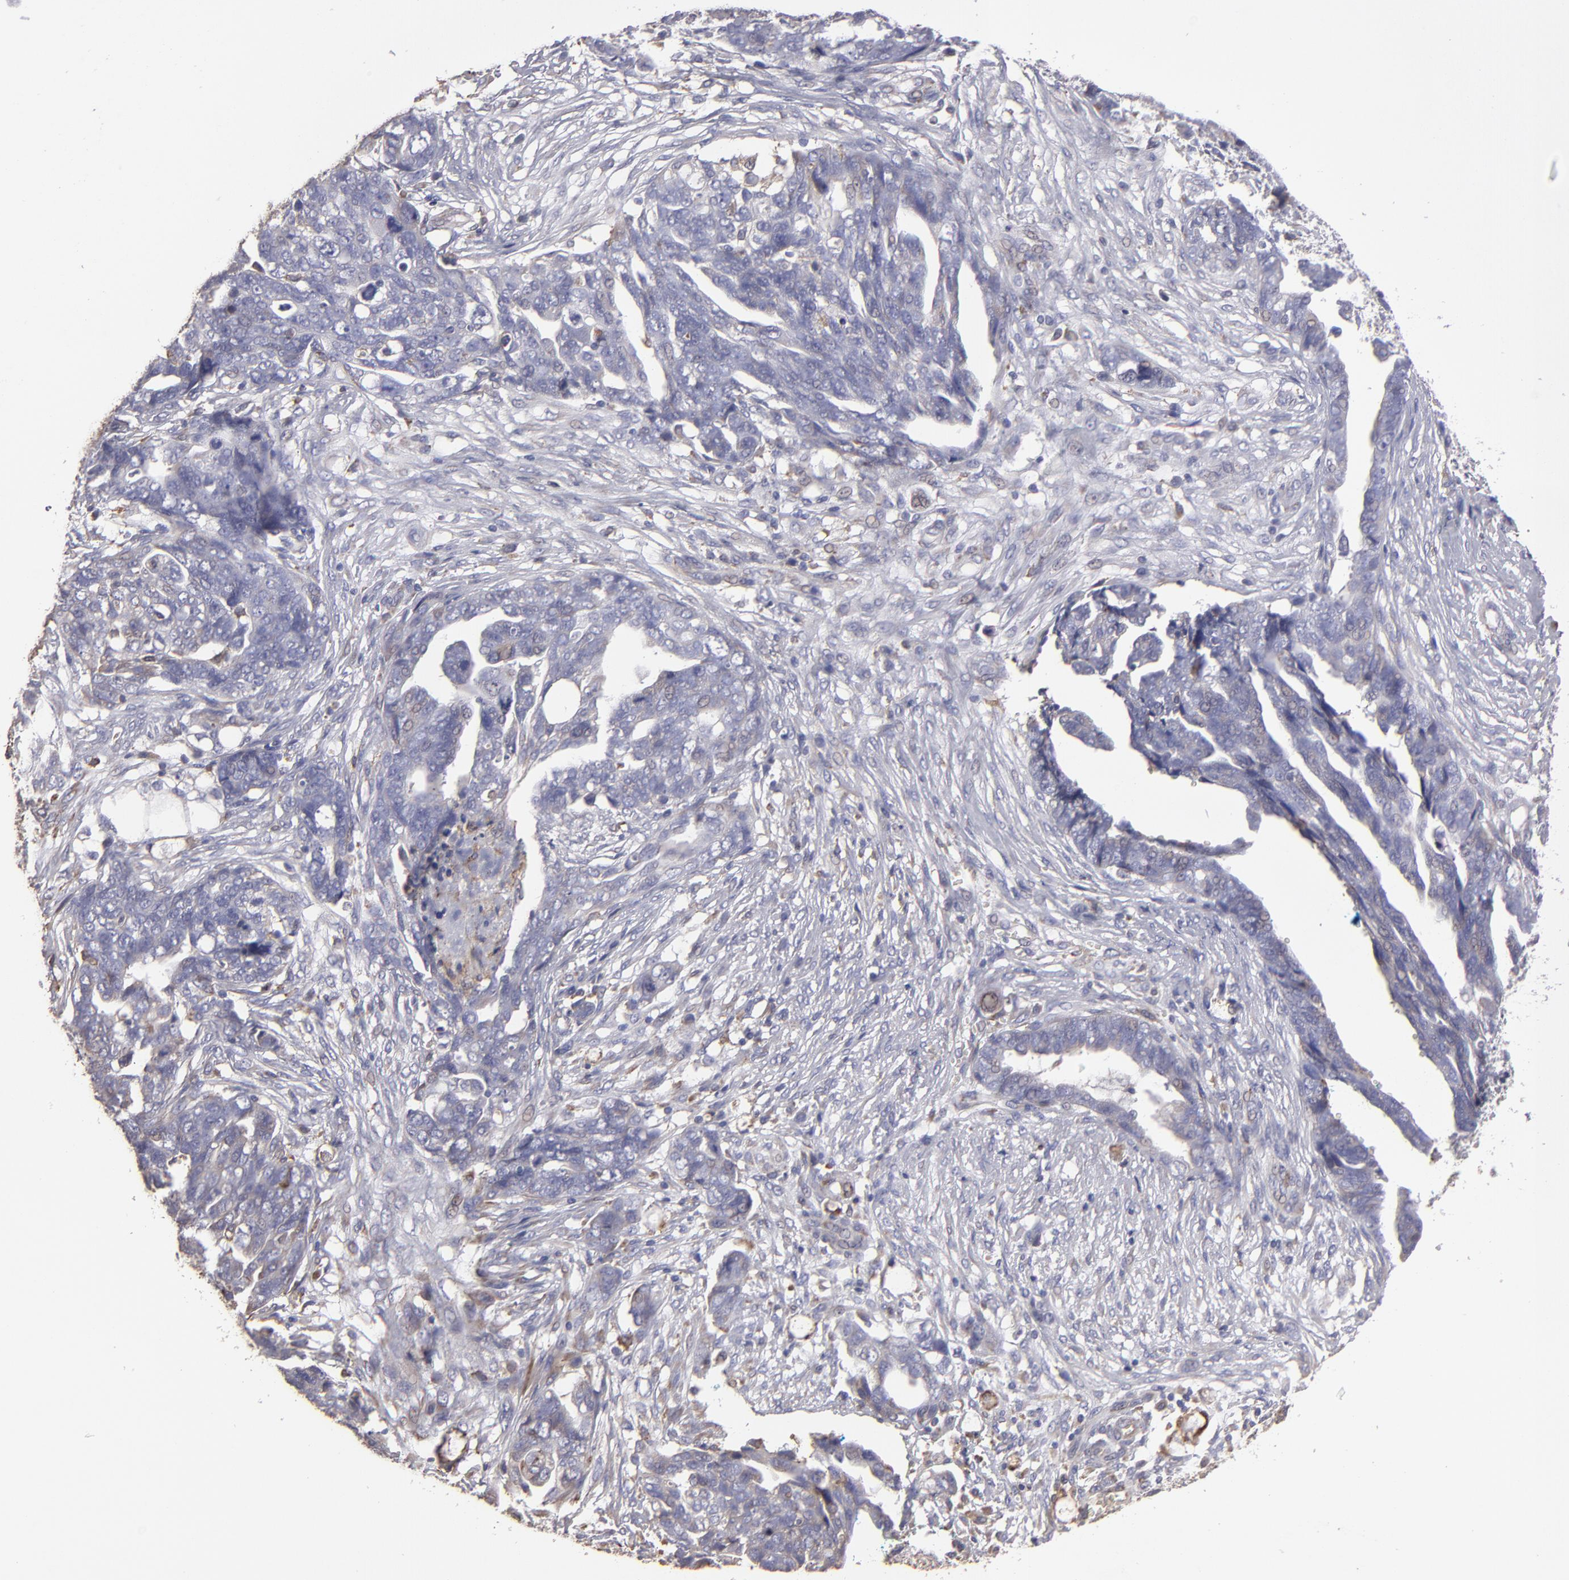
{"staining": {"intensity": "weak", "quantity": "<25%", "location": "cytoplasmic/membranous"}, "tissue": "ovarian cancer", "cell_type": "Tumor cells", "image_type": "cancer", "snomed": [{"axis": "morphology", "description": "Normal tissue, NOS"}, {"axis": "morphology", "description": "Cystadenocarcinoma, serous, NOS"}, {"axis": "topography", "description": "Fallopian tube"}, {"axis": "topography", "description": "Ovary"}], "caption": "The IHC histopathology image has no significant expression in tumor cells of ovarian serous cystadenocarcinoma tissue.", "gene": "CALR", "patient": {"sex": "female", "age": 56}}